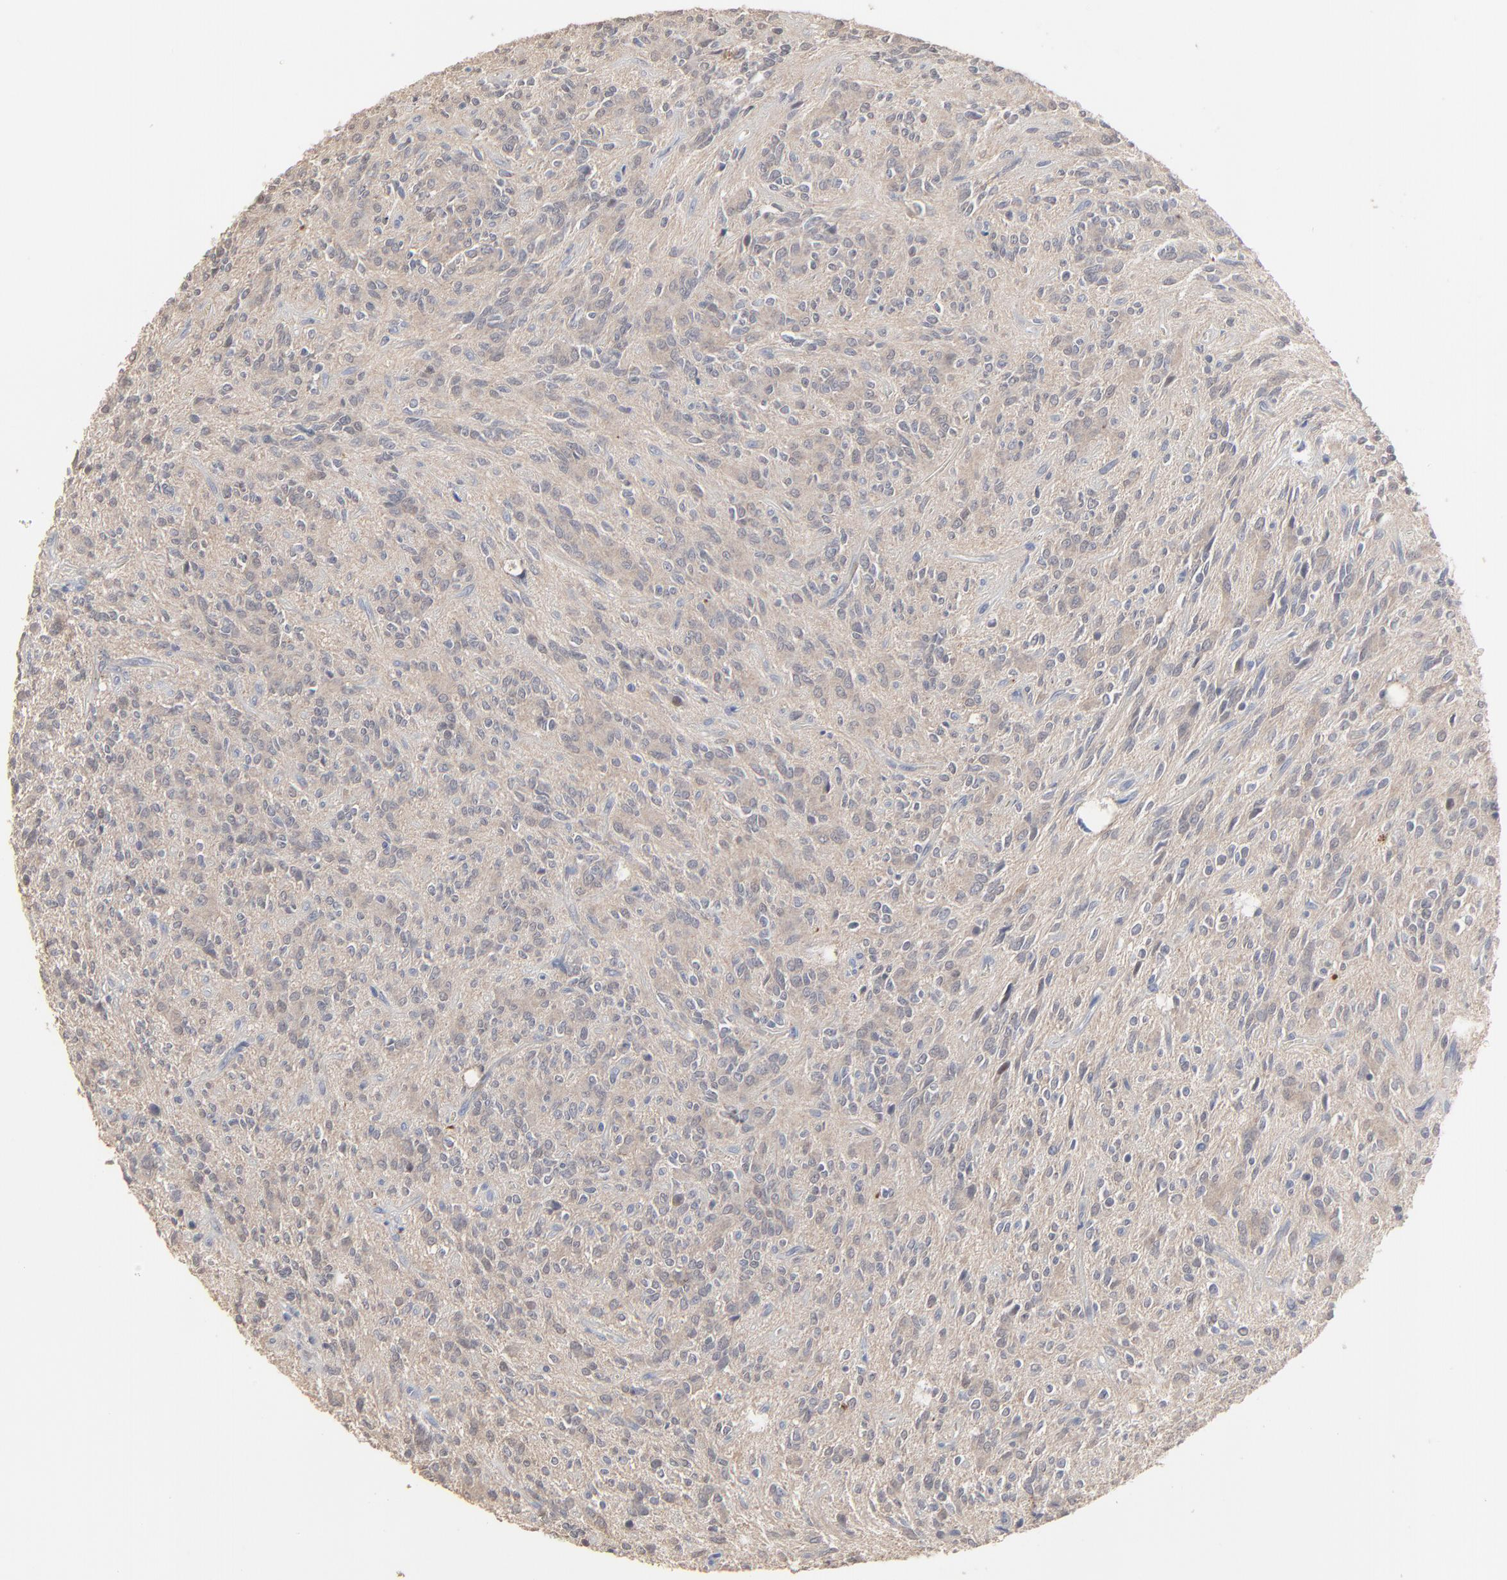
{"staining": {"intensity": "weak", "quantity": ">75%", "location": "cytoplasmic/membranous"}, "tissue": "glioma", "cell_type": "Tumor cells", "image_type": "cancer", "snomed": [{"axis": "morphology", "description": "Glioma, malignant, Low grade"}, {"axis": "topography", "description": "Brain"}], "caption": "A brown stain highlights weak cytoplasmic/membranous positivity of a protein in malignant low-grade glioma tumor cells. The protein is stained brown, and the nuclei are stained in blue (DAB IHC with brightfield microscopy, high magnification).", "gene": "FANCB", "patient": {"sex": "female", "age": 15}}